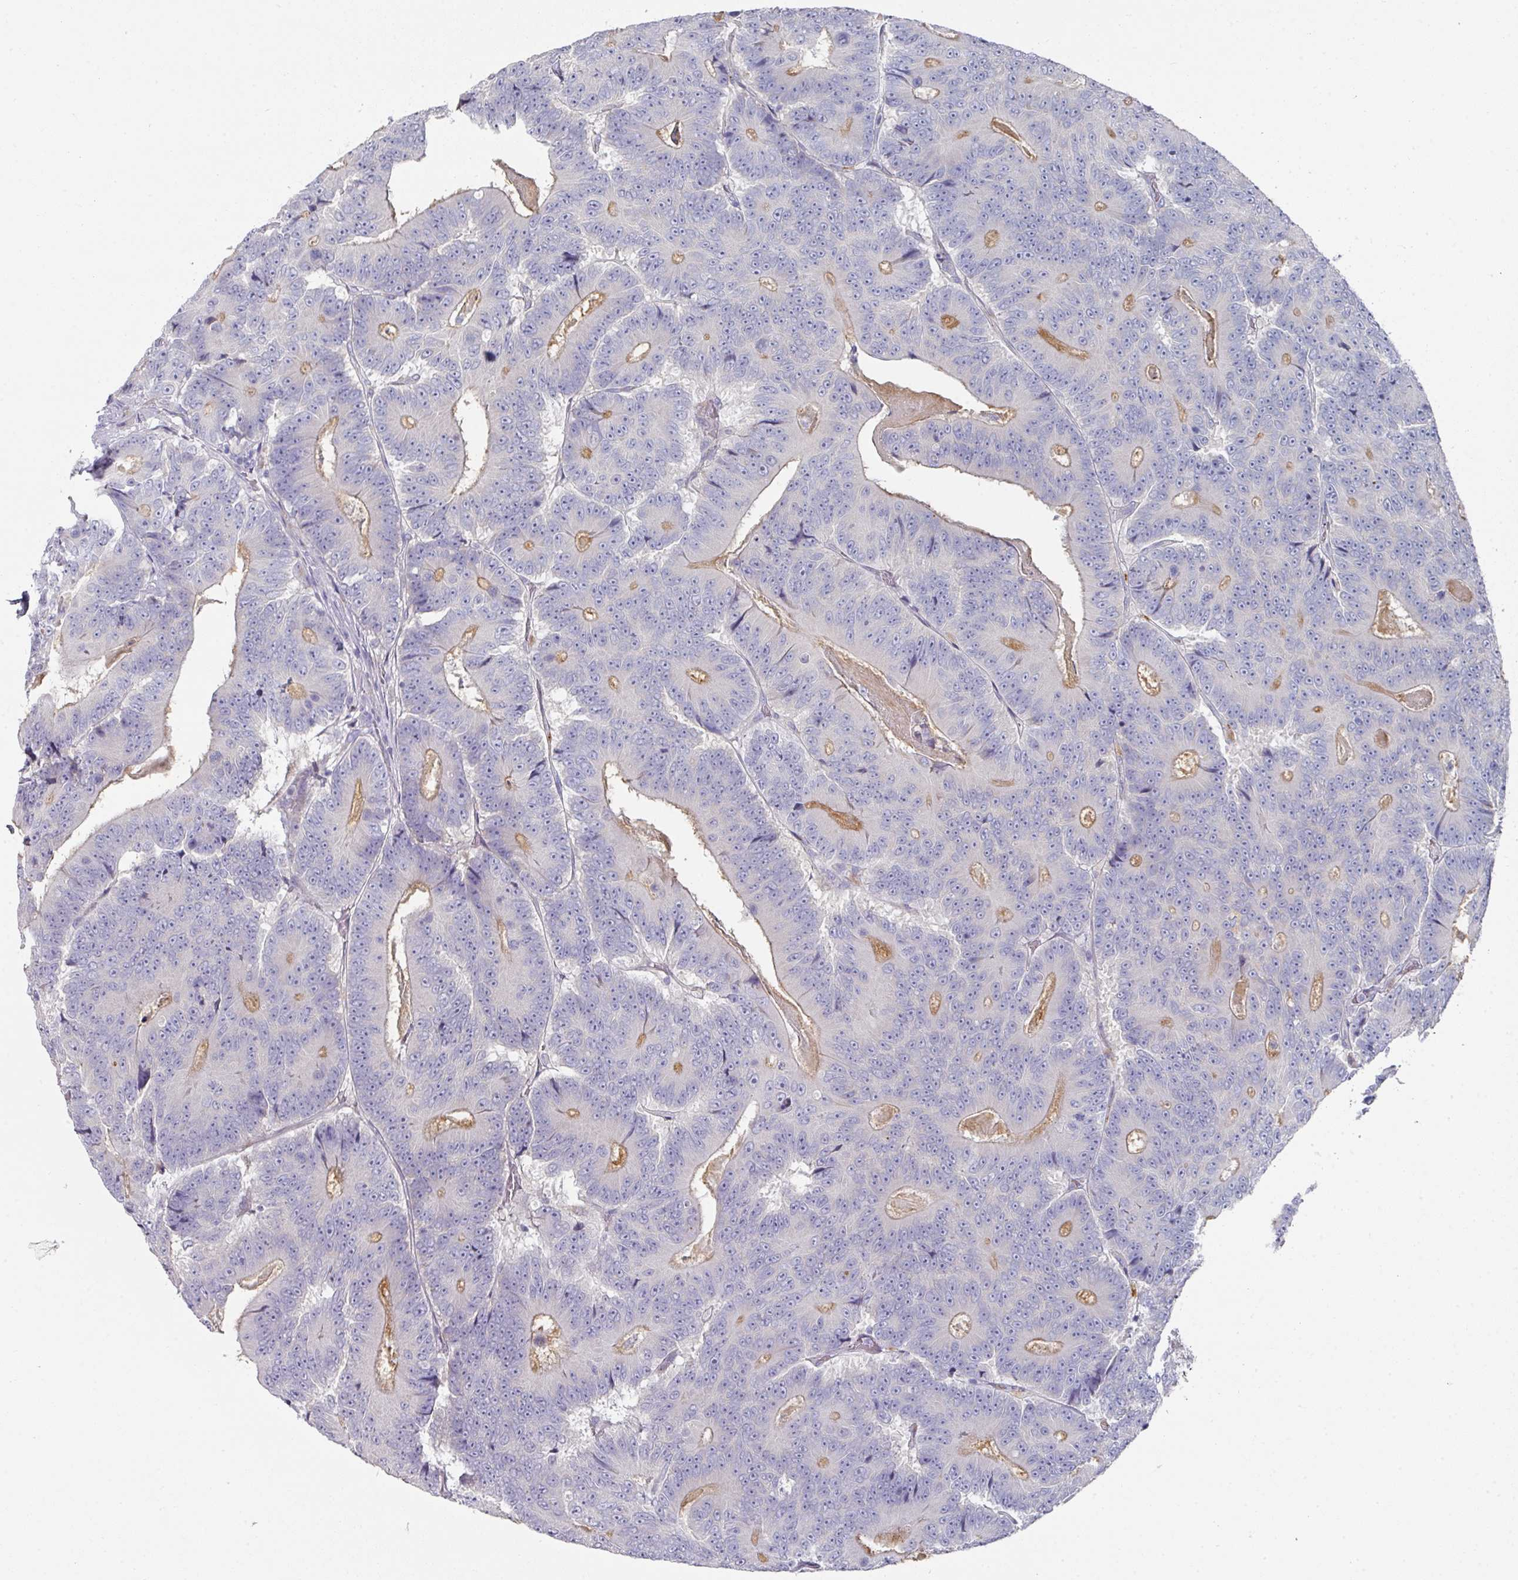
{"staining": {"intensity": "moderate", "quantity": "<25%", "location": "cytoplasmic/membranous"}, "tissue": "colorectal cancer", "cell_type": "Tumor cells", "image_type": "cancer", "snomed": [{"axis": "morphology", "description": "Adenocarcinoma, NOS"}, {"axis": "topography", "description": "Colon"}], "caption": "Colorectal cancer was stained to show a protein in brown. There is low levels of moderate cytoplasmic/membranous positivity in approximately <25% of tumor cells.", "gene": "NT5C1A", "patient": {"sex": "male", "age": 83}}